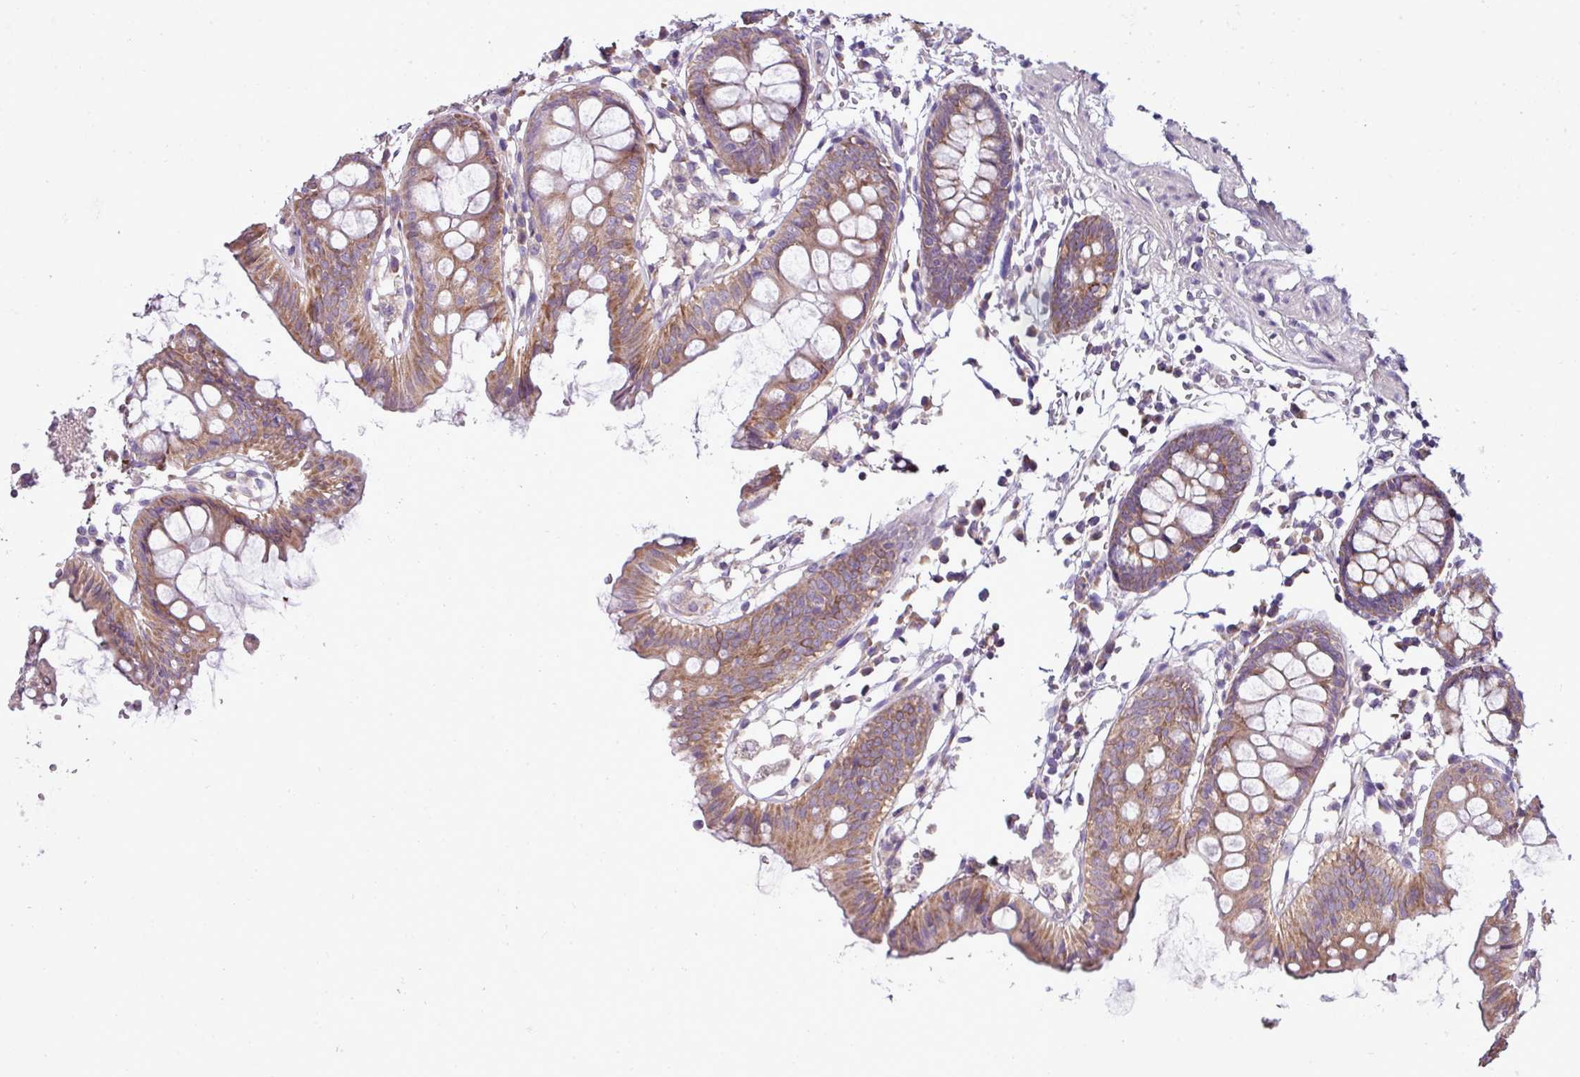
{"staining": {"intensity": "weak", "quantity": "<25%", "location": "cytoplasmic/membranous"}, "tissue": "colon", "cell_type": "Endothelial cells", "image_type": "normal", "snomed": [{"axis": "morphology", "description": "Normal tissue, NOS"}, {"axis": "topography", "description": "Colon"}], "caption": "High magnification brightfield microscopy of normal colon stained with DAB (brown) and counterstained with hematoxylin (blue): endothelial cells show no significant staining. (DAB (3,3'-diaminobenzidine) IHC visualized using brightfield microscopy, high magnification).", "gene": "AGAP4", "patient": {"sex": "female", "age": 84}}